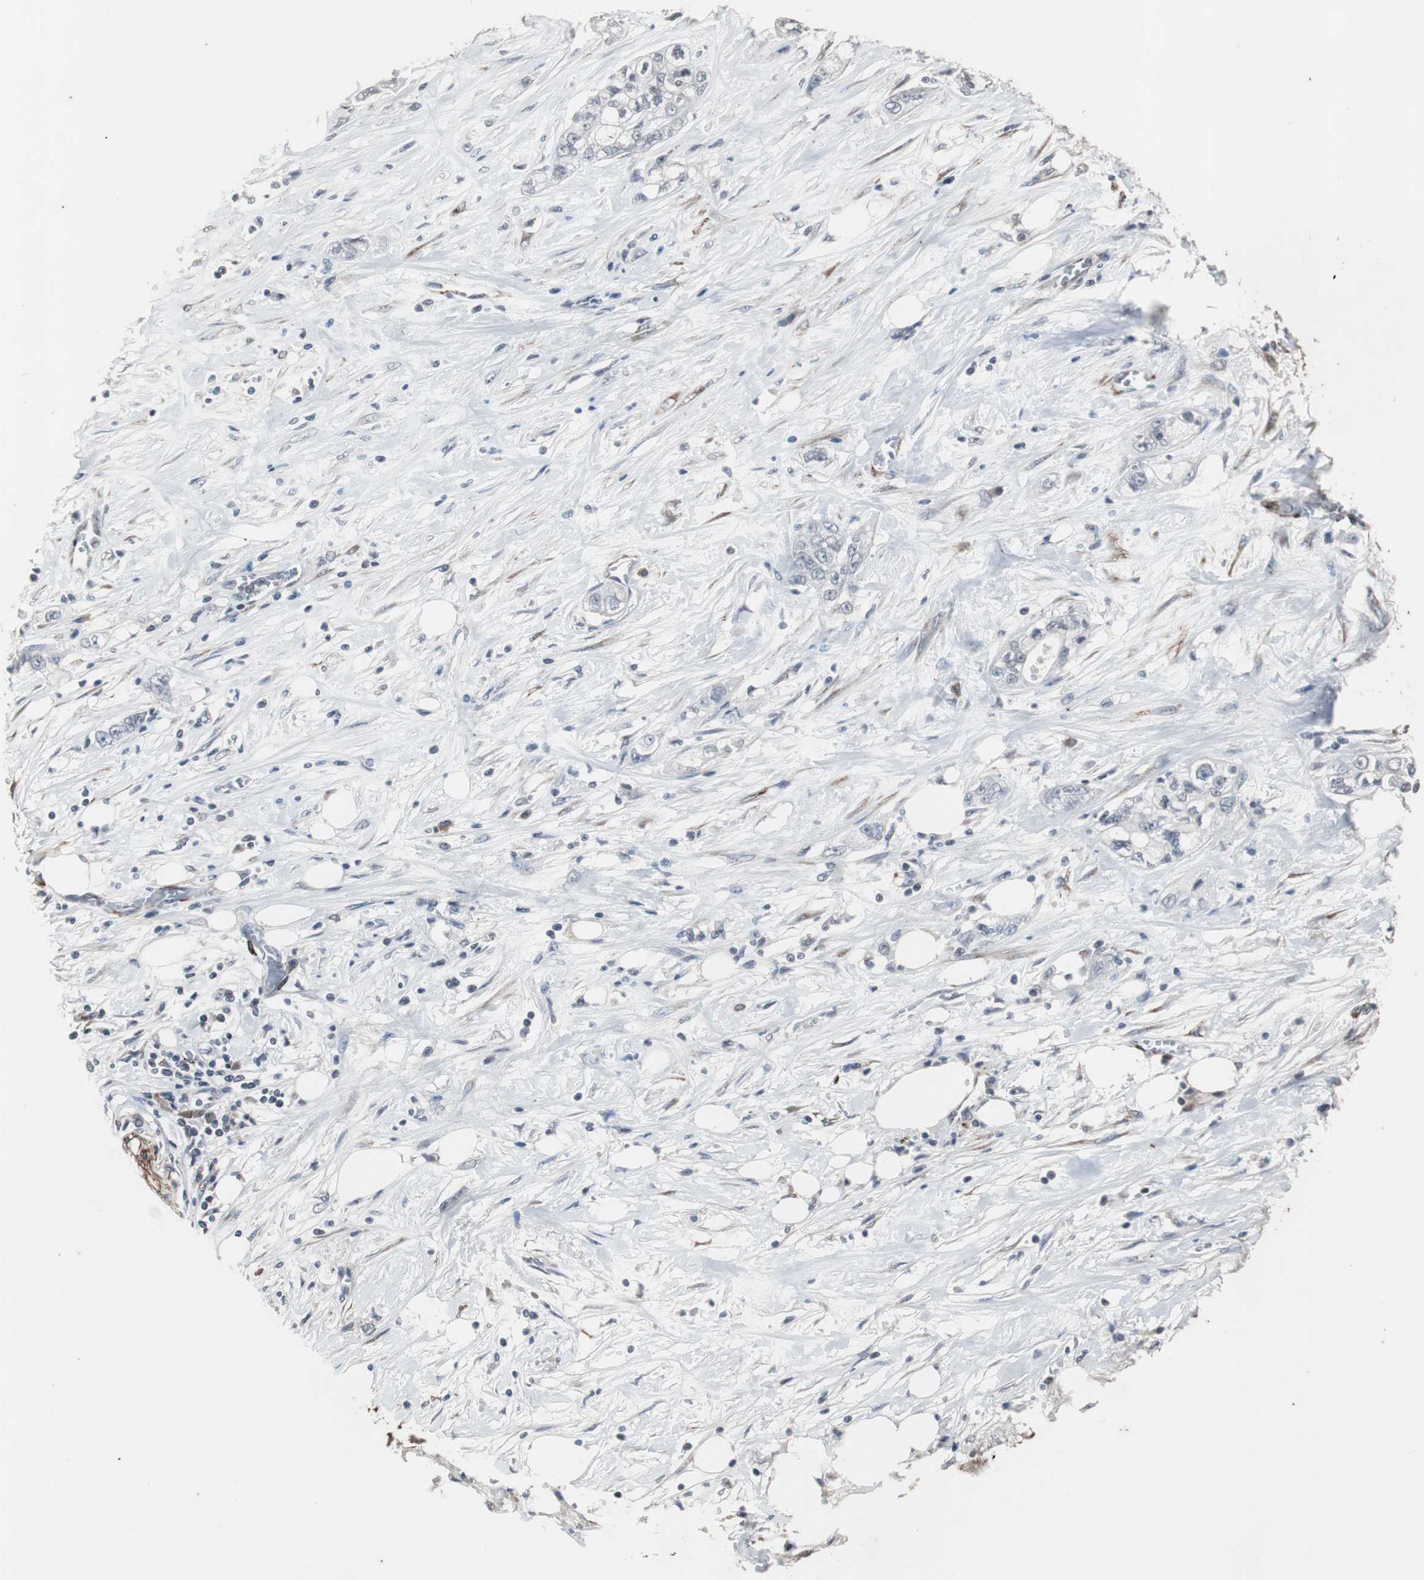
{"staining": {"intensity": "negative", "quantity": "none", "location": "none"}, "tissue": "pancreatic cancer", "cell_type": "Tumor cells", "image_type": "cancer", "snomed": [{"axis": "morphology", "description": "Adenocarcinoma, NOS"}, {"axis": "topography", "description": "Pancreas"}], "caption": "IHC of pancreatic adenocarcinoma shows no staining in tumor cells.", "gene": "CRADD", "patient": {"sex": "male", "age": 70}}